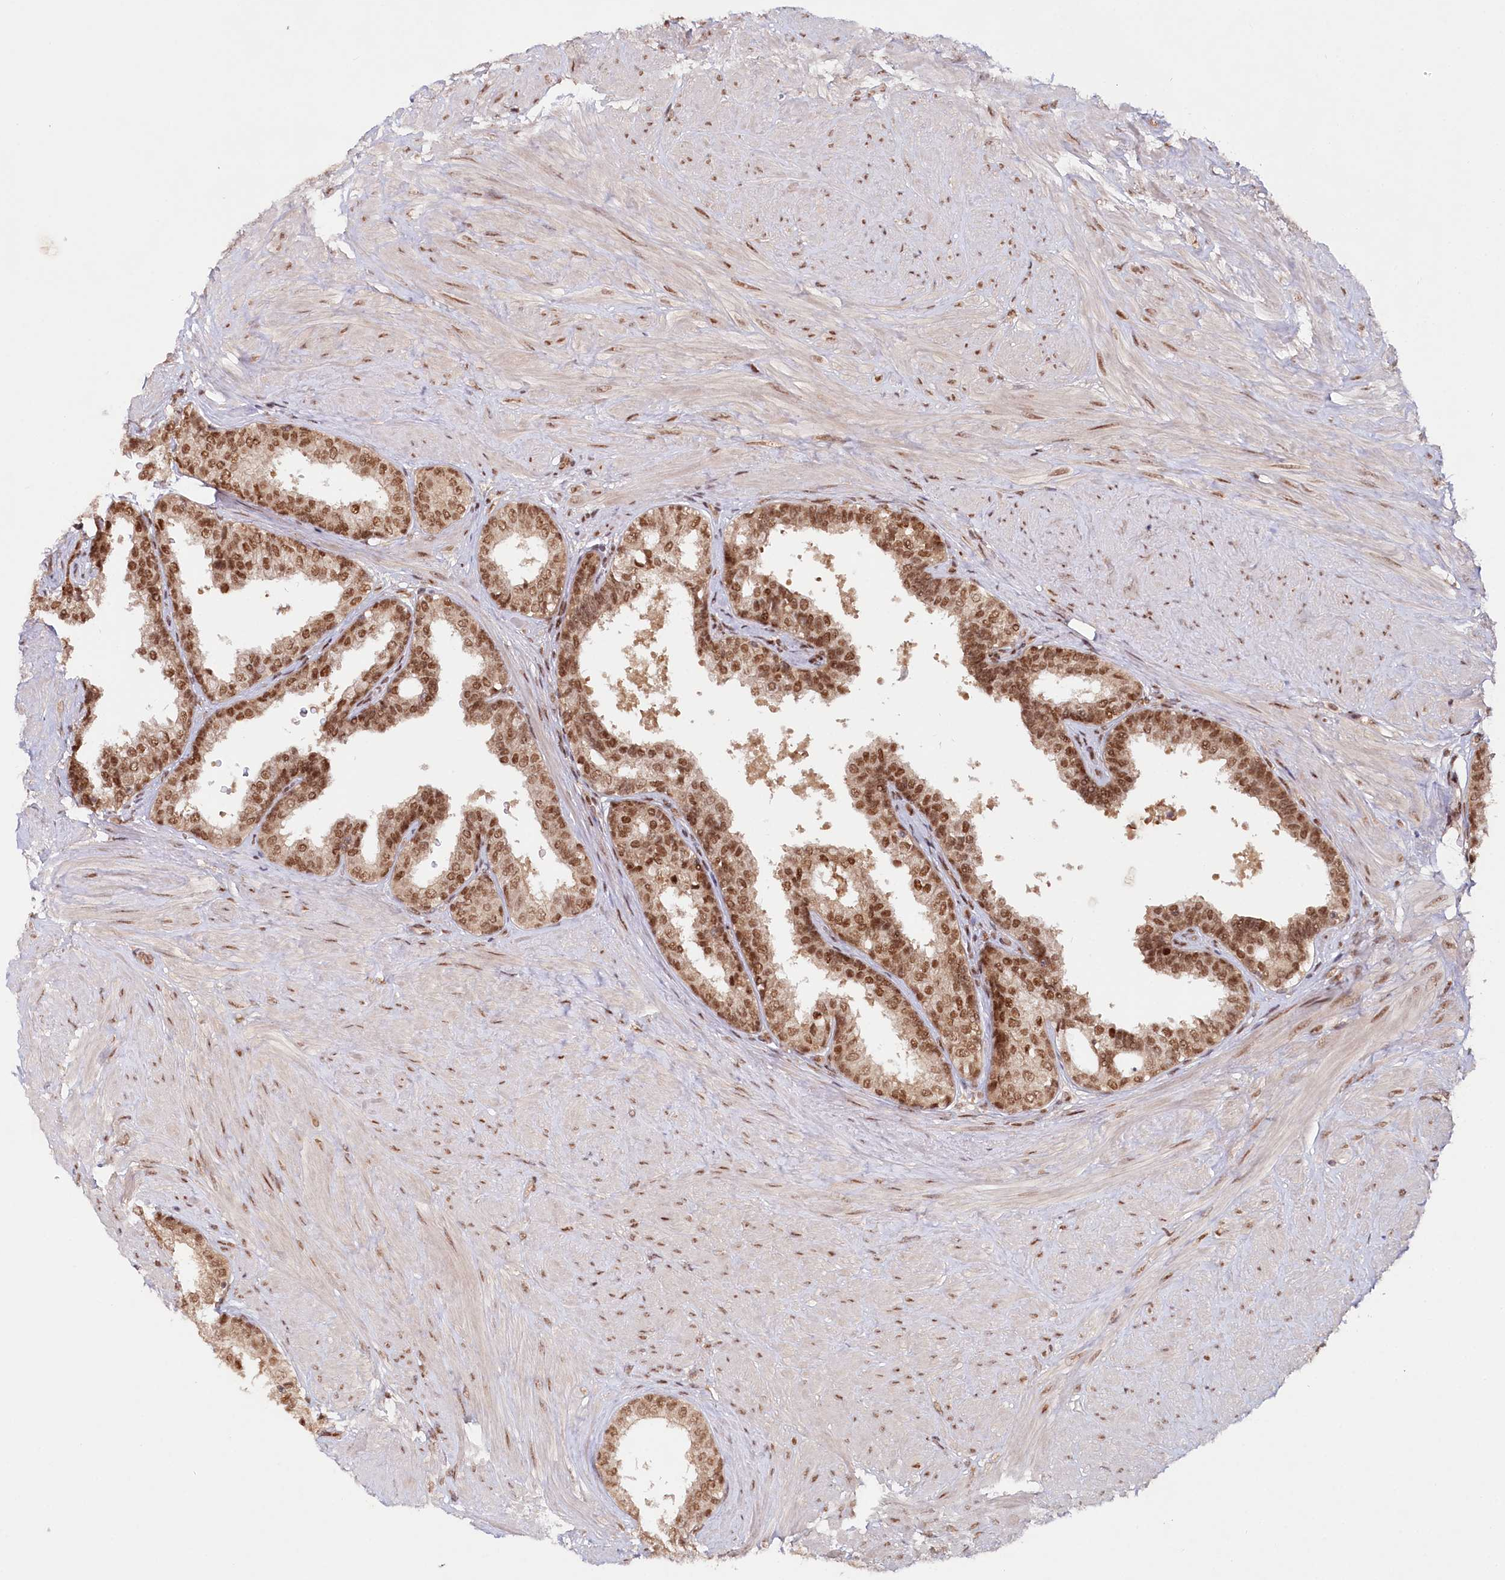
{"staining": {"intensity": "strong", "quantity": ">75%", "location": "cytoplasmic/membranous,nuclear"}, "tissue": "prostate", "cell_type": "Glandular cells", "image_type": "normal", "snomed": [{"axis": "morphology", "description": "Normal tissue, NOS"}, {"axis": "topography", "description": "Prostate"}], "caption": "Brown immunohistochemical staining in normal human prostate demonstrates strong cytoplasmic/membranous,nuclear staining in about >75% of glandular cells.", "gene": "CCDC65", "patient": {"sex": "male", "age": 48}}